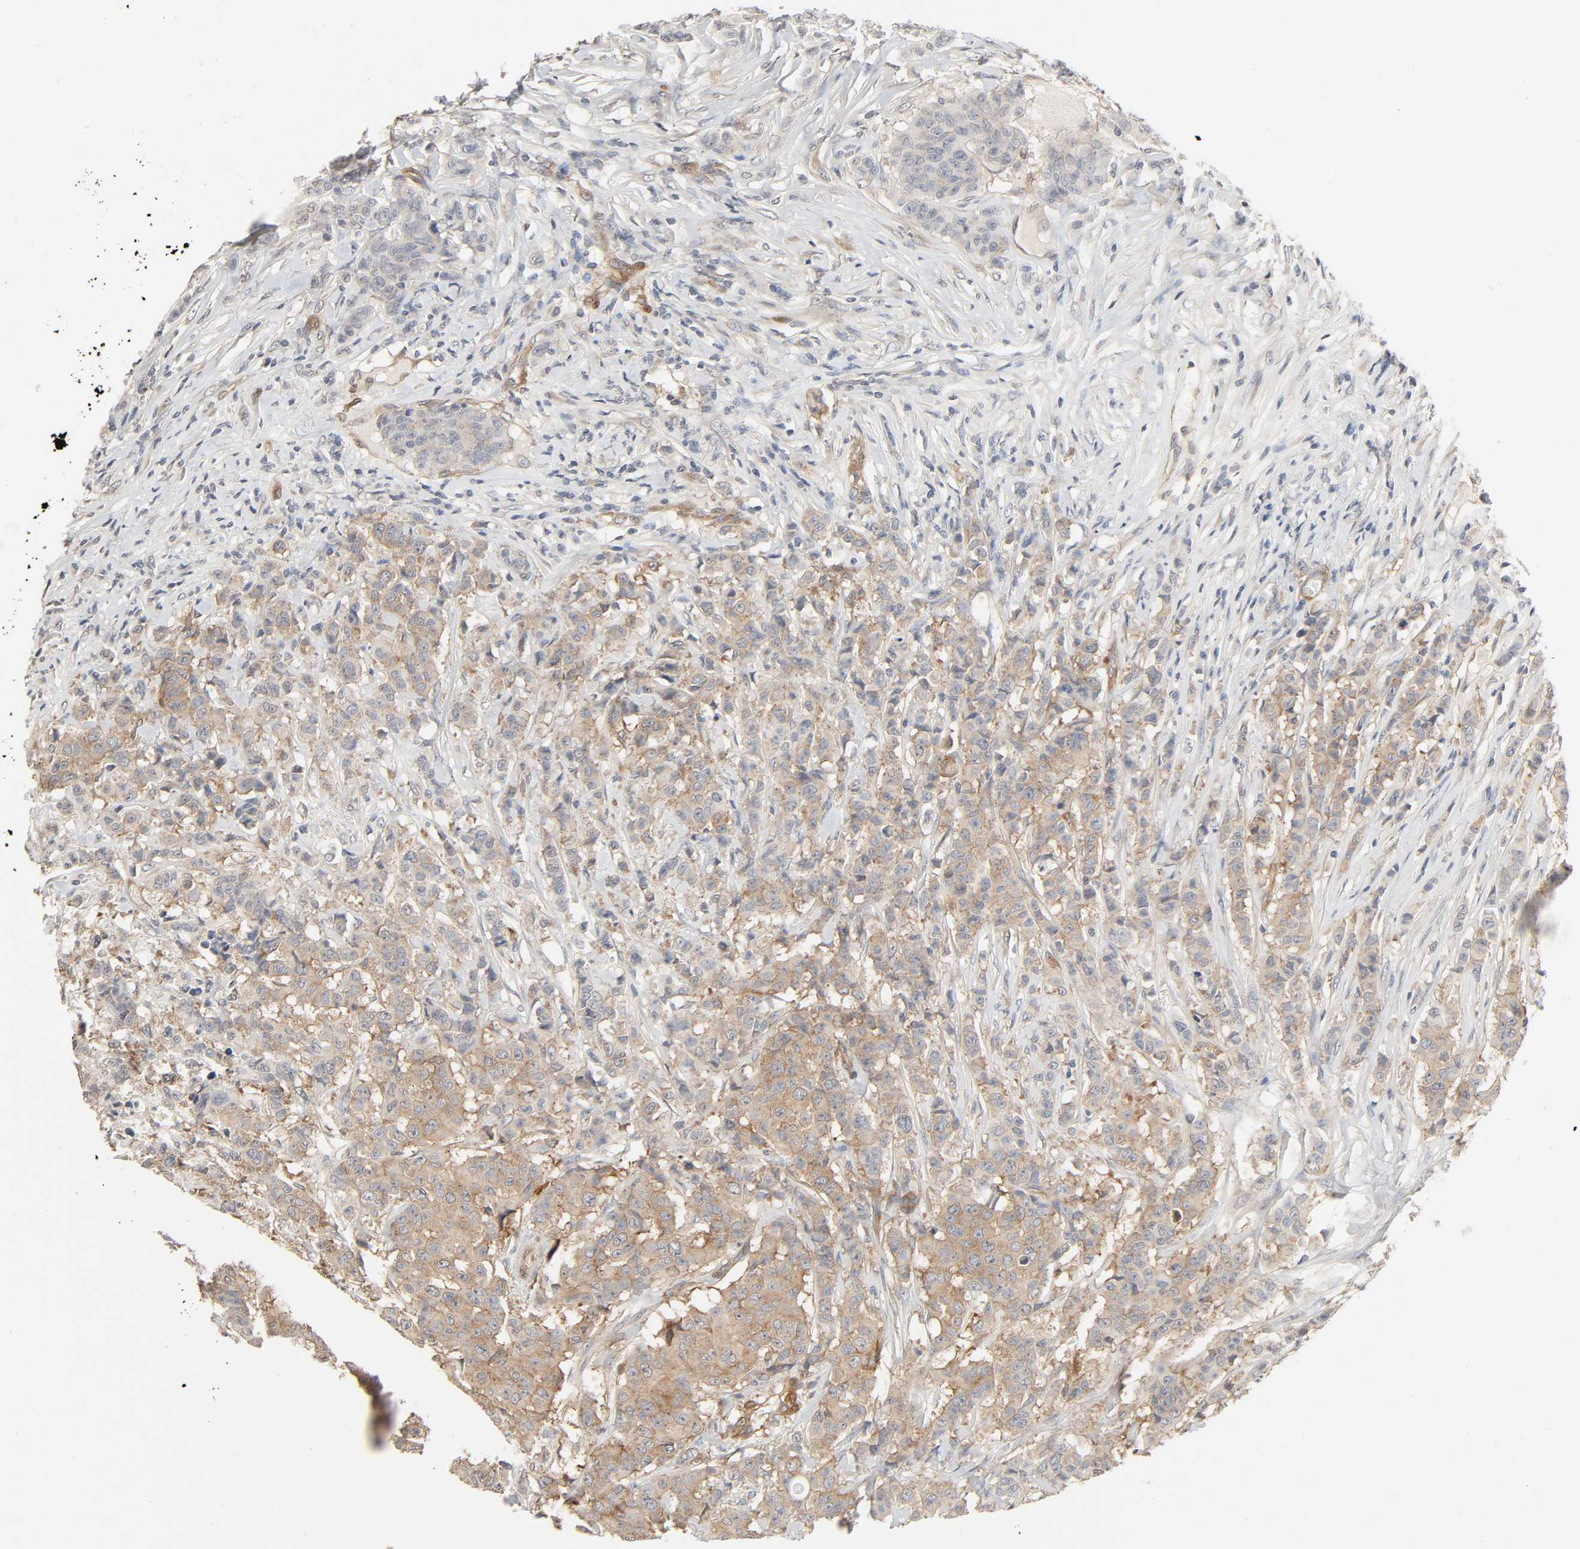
{"staining": {"intensity": "weak", "quantity": ">75%", "location": "cytoplasmic/membranous"}, "tissue": "breast cancer", "cell_type": "Tumor cells", "image_type": "cancer", "snomed": [{"axis": "morphology", "description": "Duct carcinoma"}, {"axis": "topography", "description": "Breast"}], "caption": "IHC micrograph of human breast infiltrating ductal carcinoma stained for a protein (brown), which displays low levels of weak cytoplasmic/membranous staining in approximately >75% of tumor cells.", "gene": "PTK2", "patient": {"sex": "female", "age": 40}}